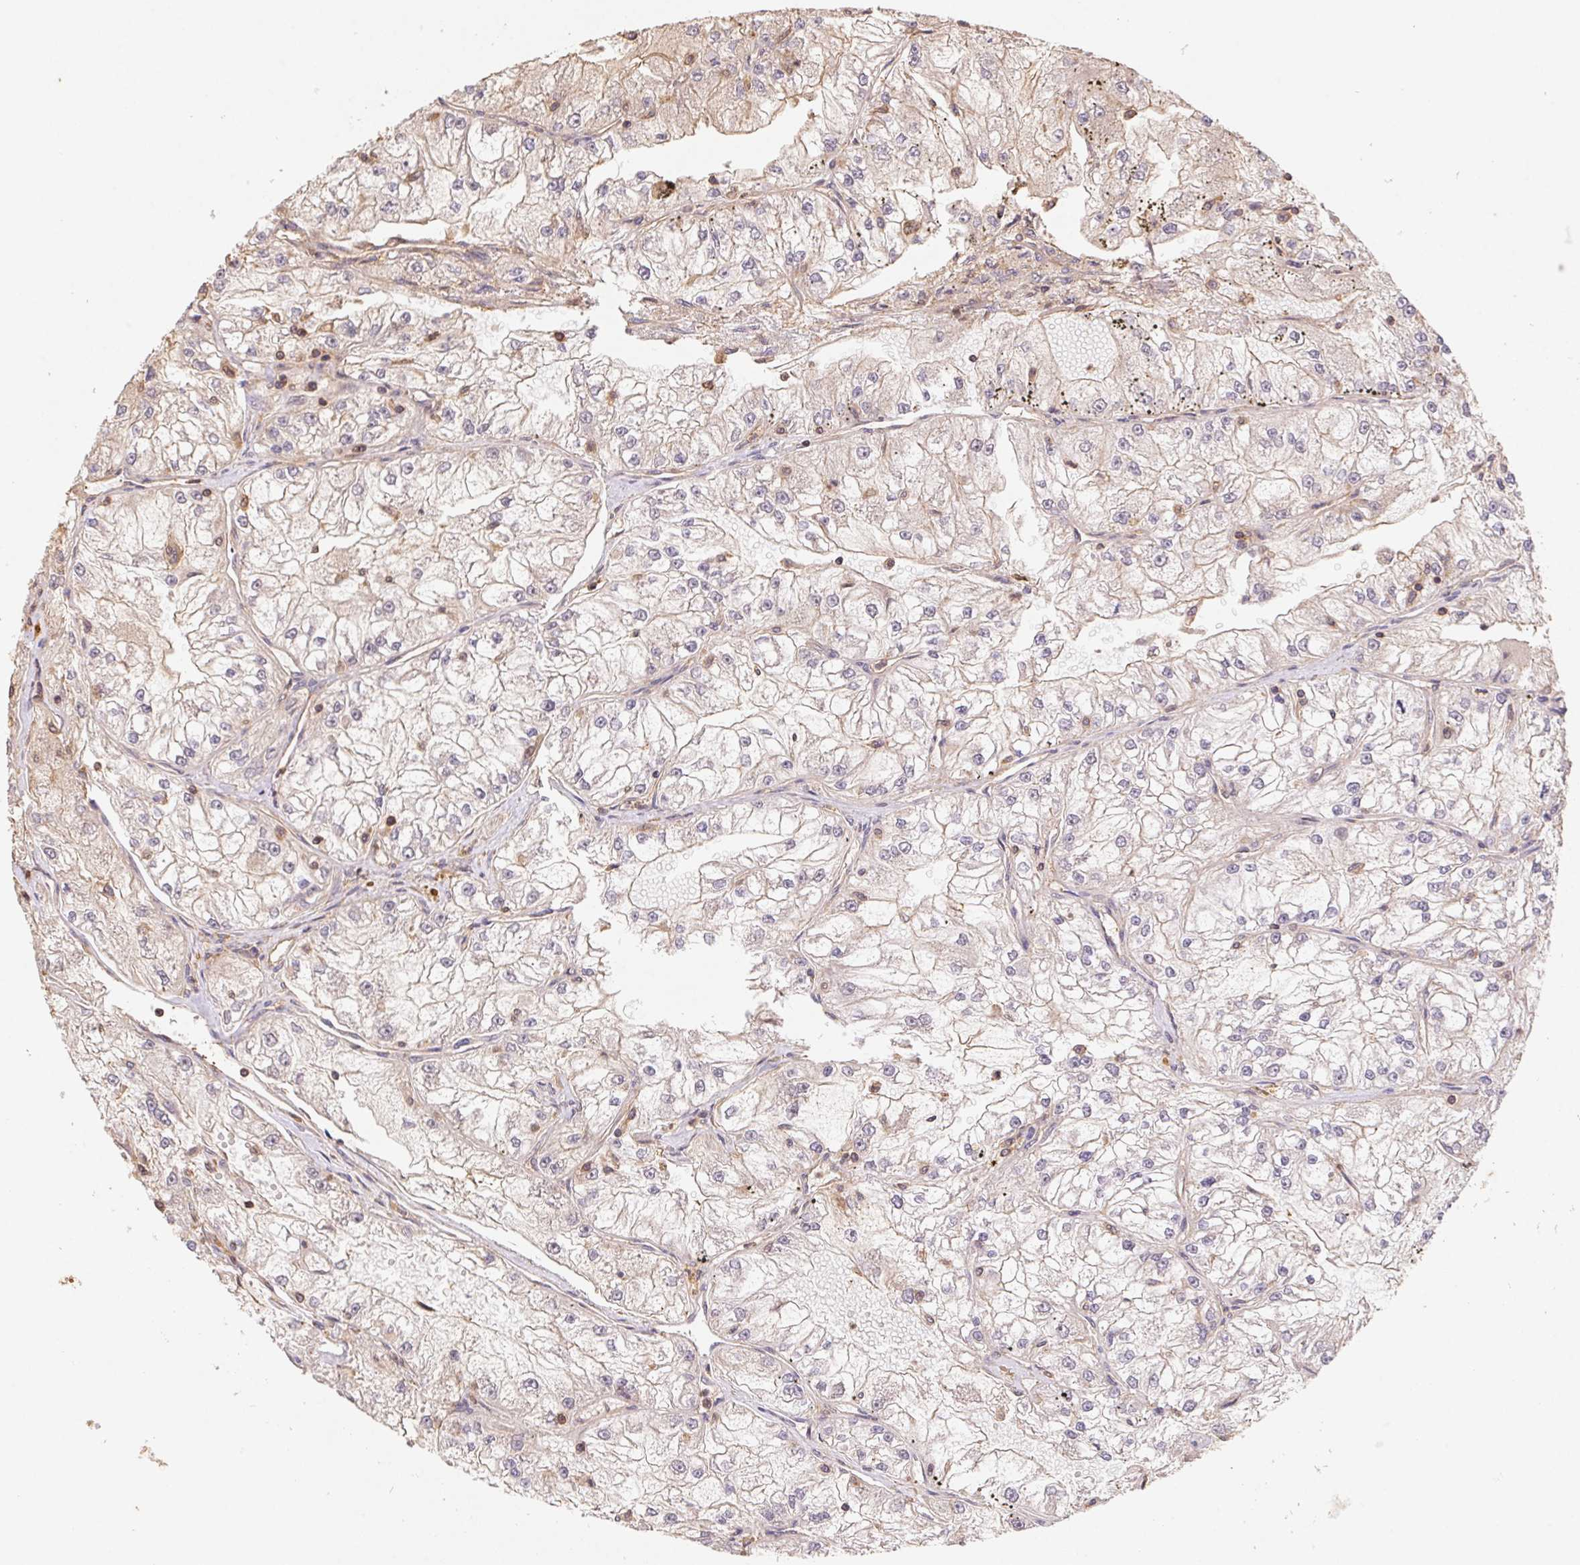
{"staining": {"intensity": "weak", "quantity": "<25%", "location": "cytoplasmic/membranous"}, "tissue": "renal cancer", "cell_type": "Tumor cells", "image_type": "cancer", "snomed": [{"axis": "morphology", "description": "Adenocarcinoma, NOS"}, {"axis": "topography", "description": "Kidney"}], "caption": "Immunohistochemical staining of human renal cancer (adenocarcinoma) displays no significant expression in tumor cells. (DAB (3,3'-diaminobenzidine) immunohistochemistry (IHC) visualized using brightfield microscopy, high magnification).", "gene": "ATG10", "patient": {"sex": "female", "age": 72}}